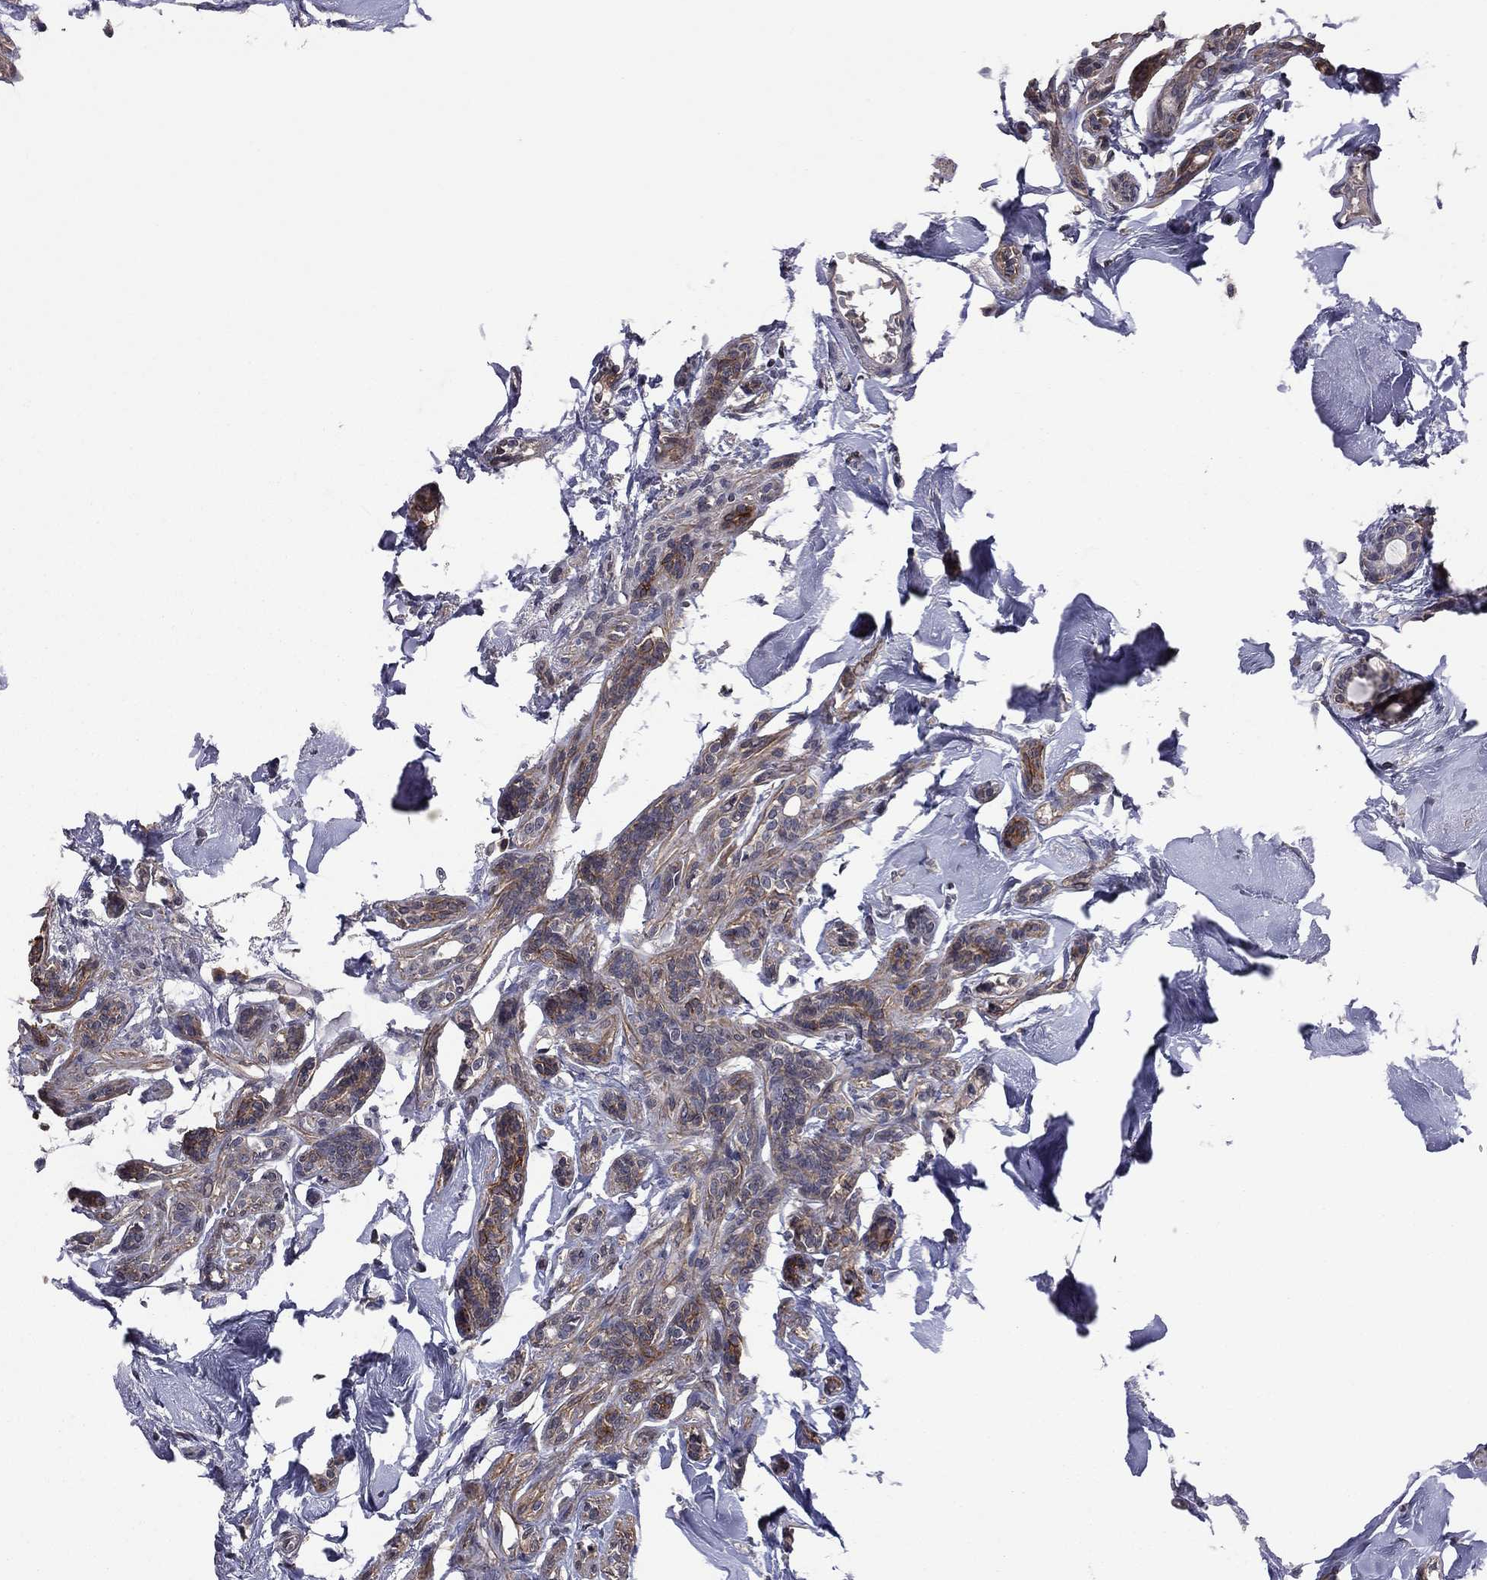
{"staining": {"intensity": "moderate", "quantity": ">75%", "location": "cytoplasmic/membranous"}, "tissue": "breast cancer", "cell_type": "Tumor cells", "image_type": "cancer", "snomed": [{"axis": "morphology", "description": "Duct carcinoma"}, {"axis": "topography", "description": "Breast"}], "caption": "Infiltrating ductal carcinoma (breast) stained with DAB (3,3'-diaminobenzidine) immunohistochemistry exhibits medium levels of moderate cytoplasmic/membranous expression in approximately >75% of tumor cells. (DAB = brown stain, brightfield microscopy at high magnification).", "gene": "TSNARE1", "patient": {"sex": "female", "age": 83}}